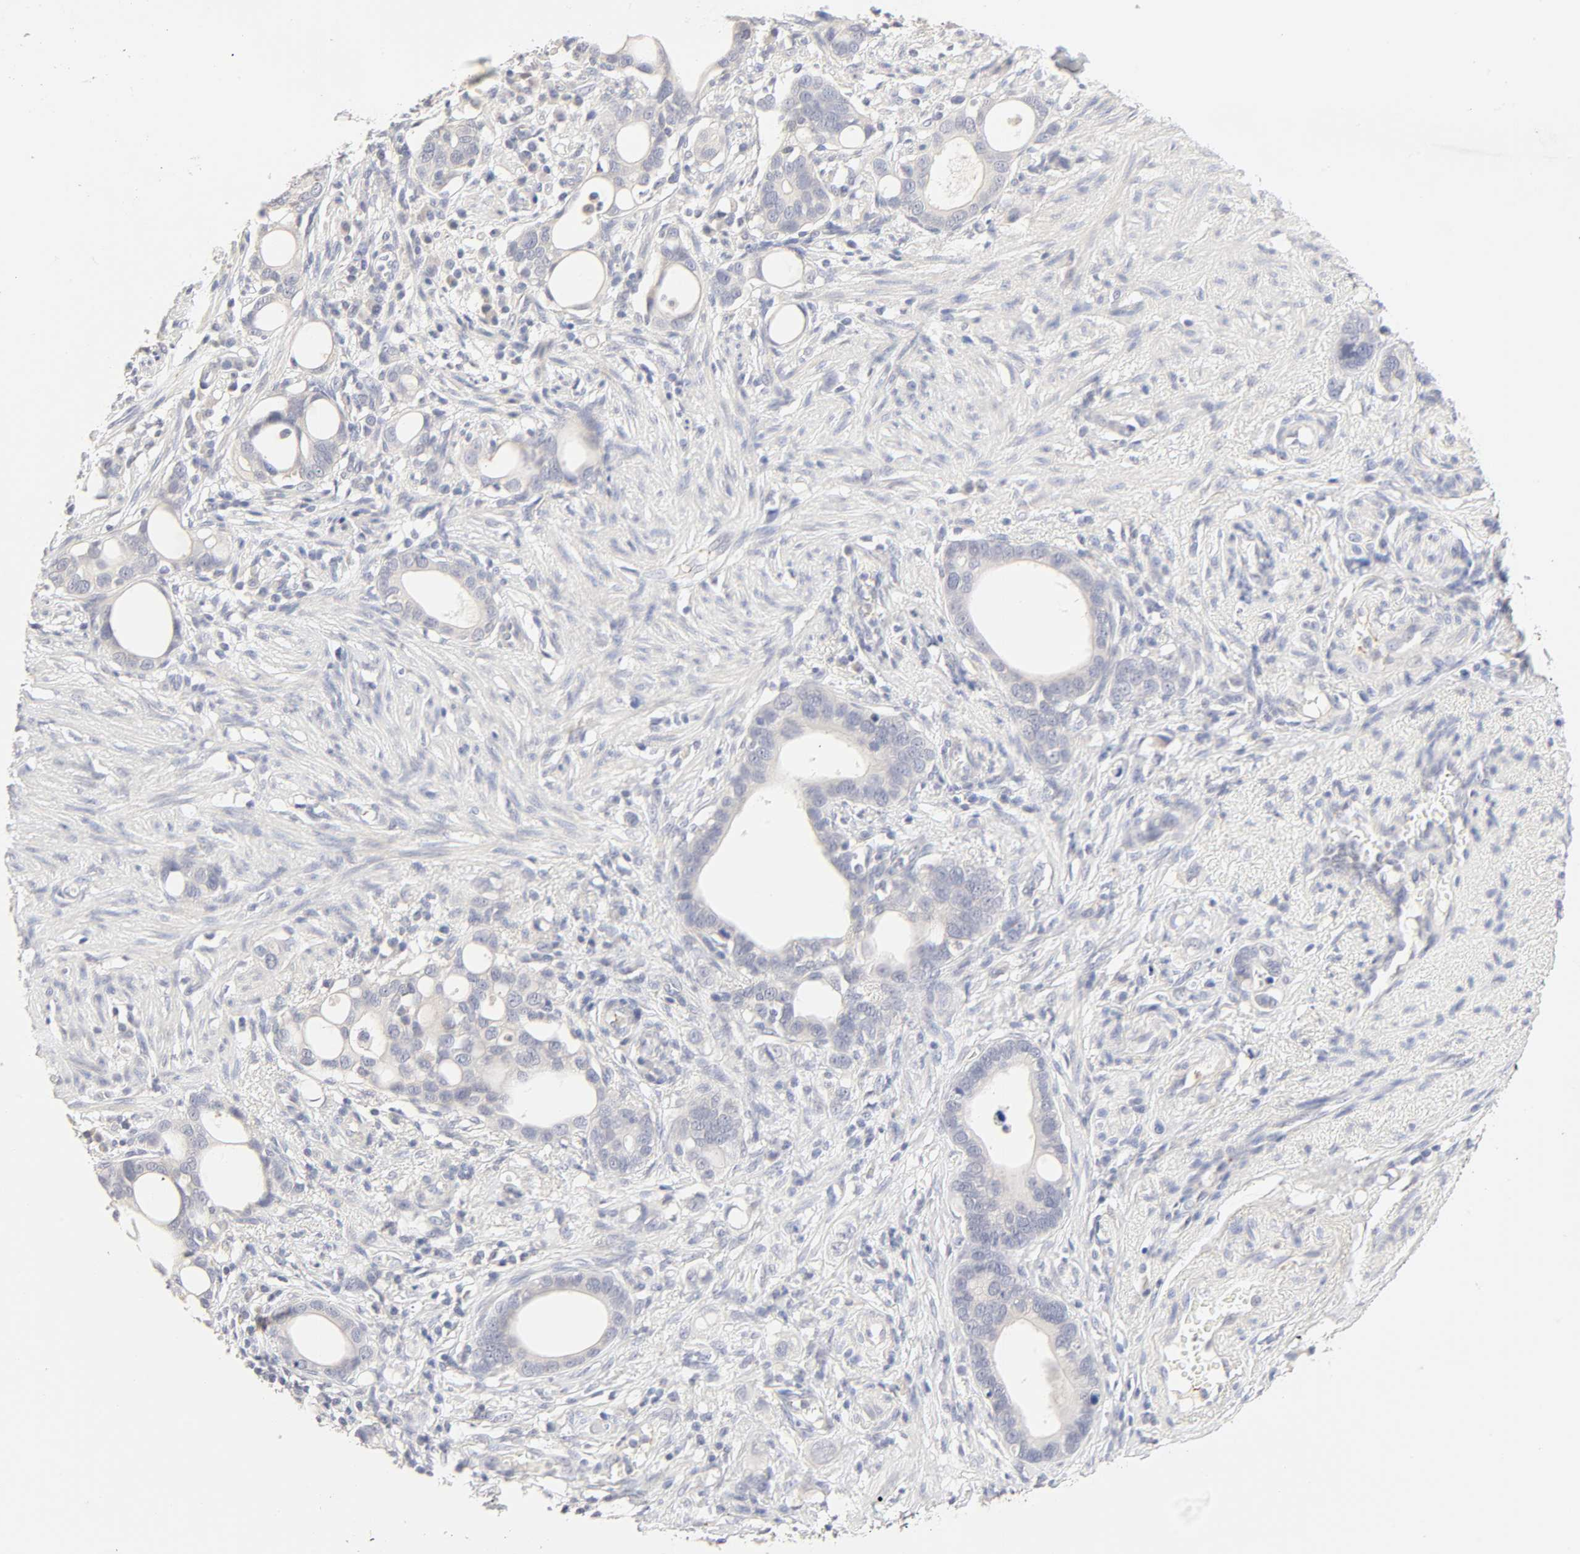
{"staining": {"intensity": "negative", "quantity": "none", "location": "none"}, "tissue": "stomach cancer", "cell_type": "Tumor cells", "image_type": "cancer", "snomed": [{"axis": "morphology", "description": "Adenocarcinoma, NOS"}, {"axis": "topography", "description": "Stomach"}], "caption": "Protein analysis of adenocarcinoma (stomach) displays no significant positivity in tumor cells.", "gene": "CYP4B1", "patient": {"sex": "female", "age": 75}}